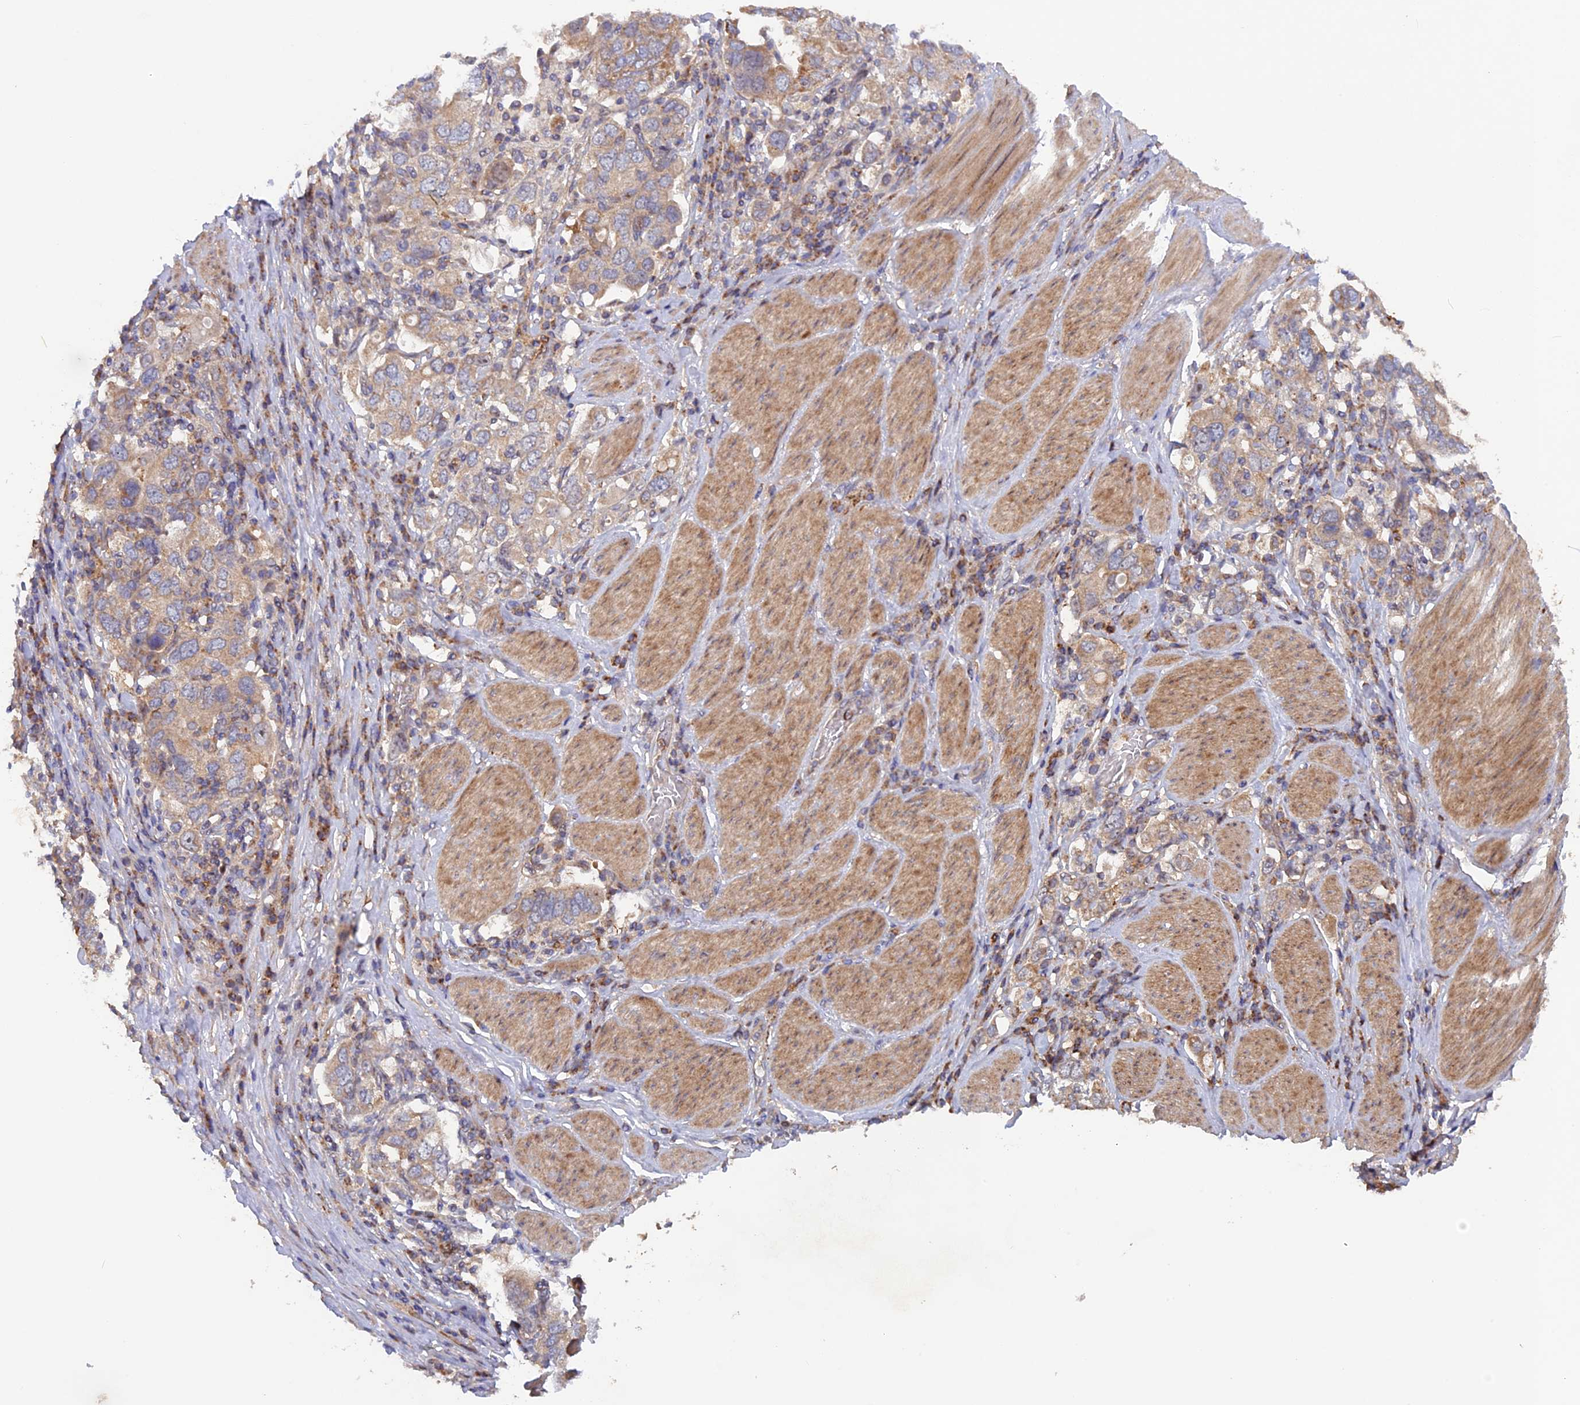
{"staining": {"intensity": "weak", "quantity": ">75%", "location": "cytoplasmic/membranous"}, "tissue": "stomach cancer", "cell_type": "Tumor cells", "image_type": "cancer", "snomed": [{"axis": "morphology", "description": "Adenocarcinoma, NOS"}, {"axis": "topography", "description": "Stomach, upper"}], "caption": "Stomach cancer stained with DAB immunohistochemistry (IHC) reveals low levels of weak cytoplasmic/membranous positivity in about >75% of tumor cells.", "gene": "FERMT1", "patient": {"sex": "male", "age": 62}}